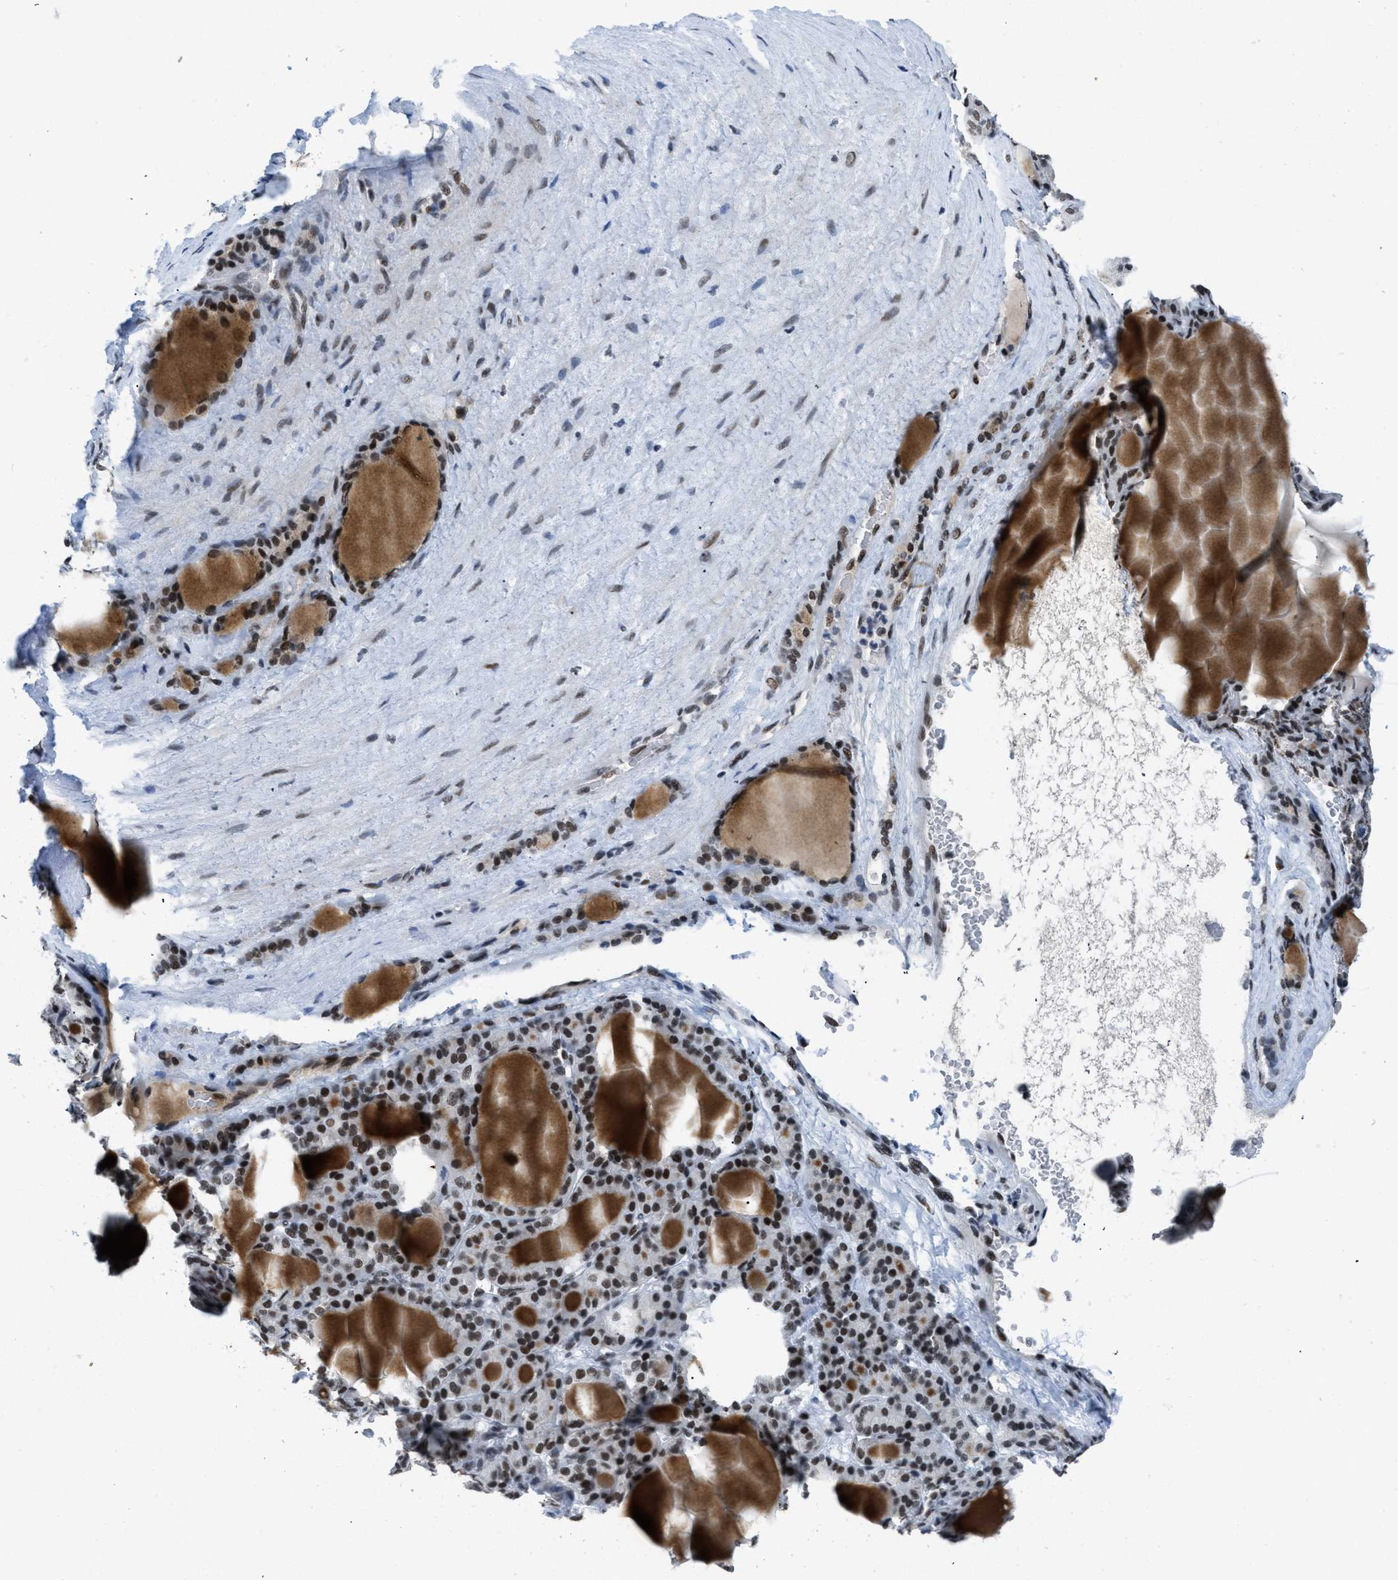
{"staining": {"intensity": "strong", "quantity": ">75%", "location": "nuclear"}, "tissue": "thyroid gland", "cell_type": "Glandular cells", "image_type": "normal", "snomed": [{"axis": "morphology", "description": "Normal tissue, NOS"}, {"axis": "topography", "description": "Thyroid gland"}], "caption": "Benign thyroid gland shows strong nuclear staining in about >75% of glandular cells, visualized by immunohistochemistry. (Brightfield microscopy of DAB IHC at high magnification).", "gene": "GATAD2B", "patient": {"sex": "female", "age": 28}}